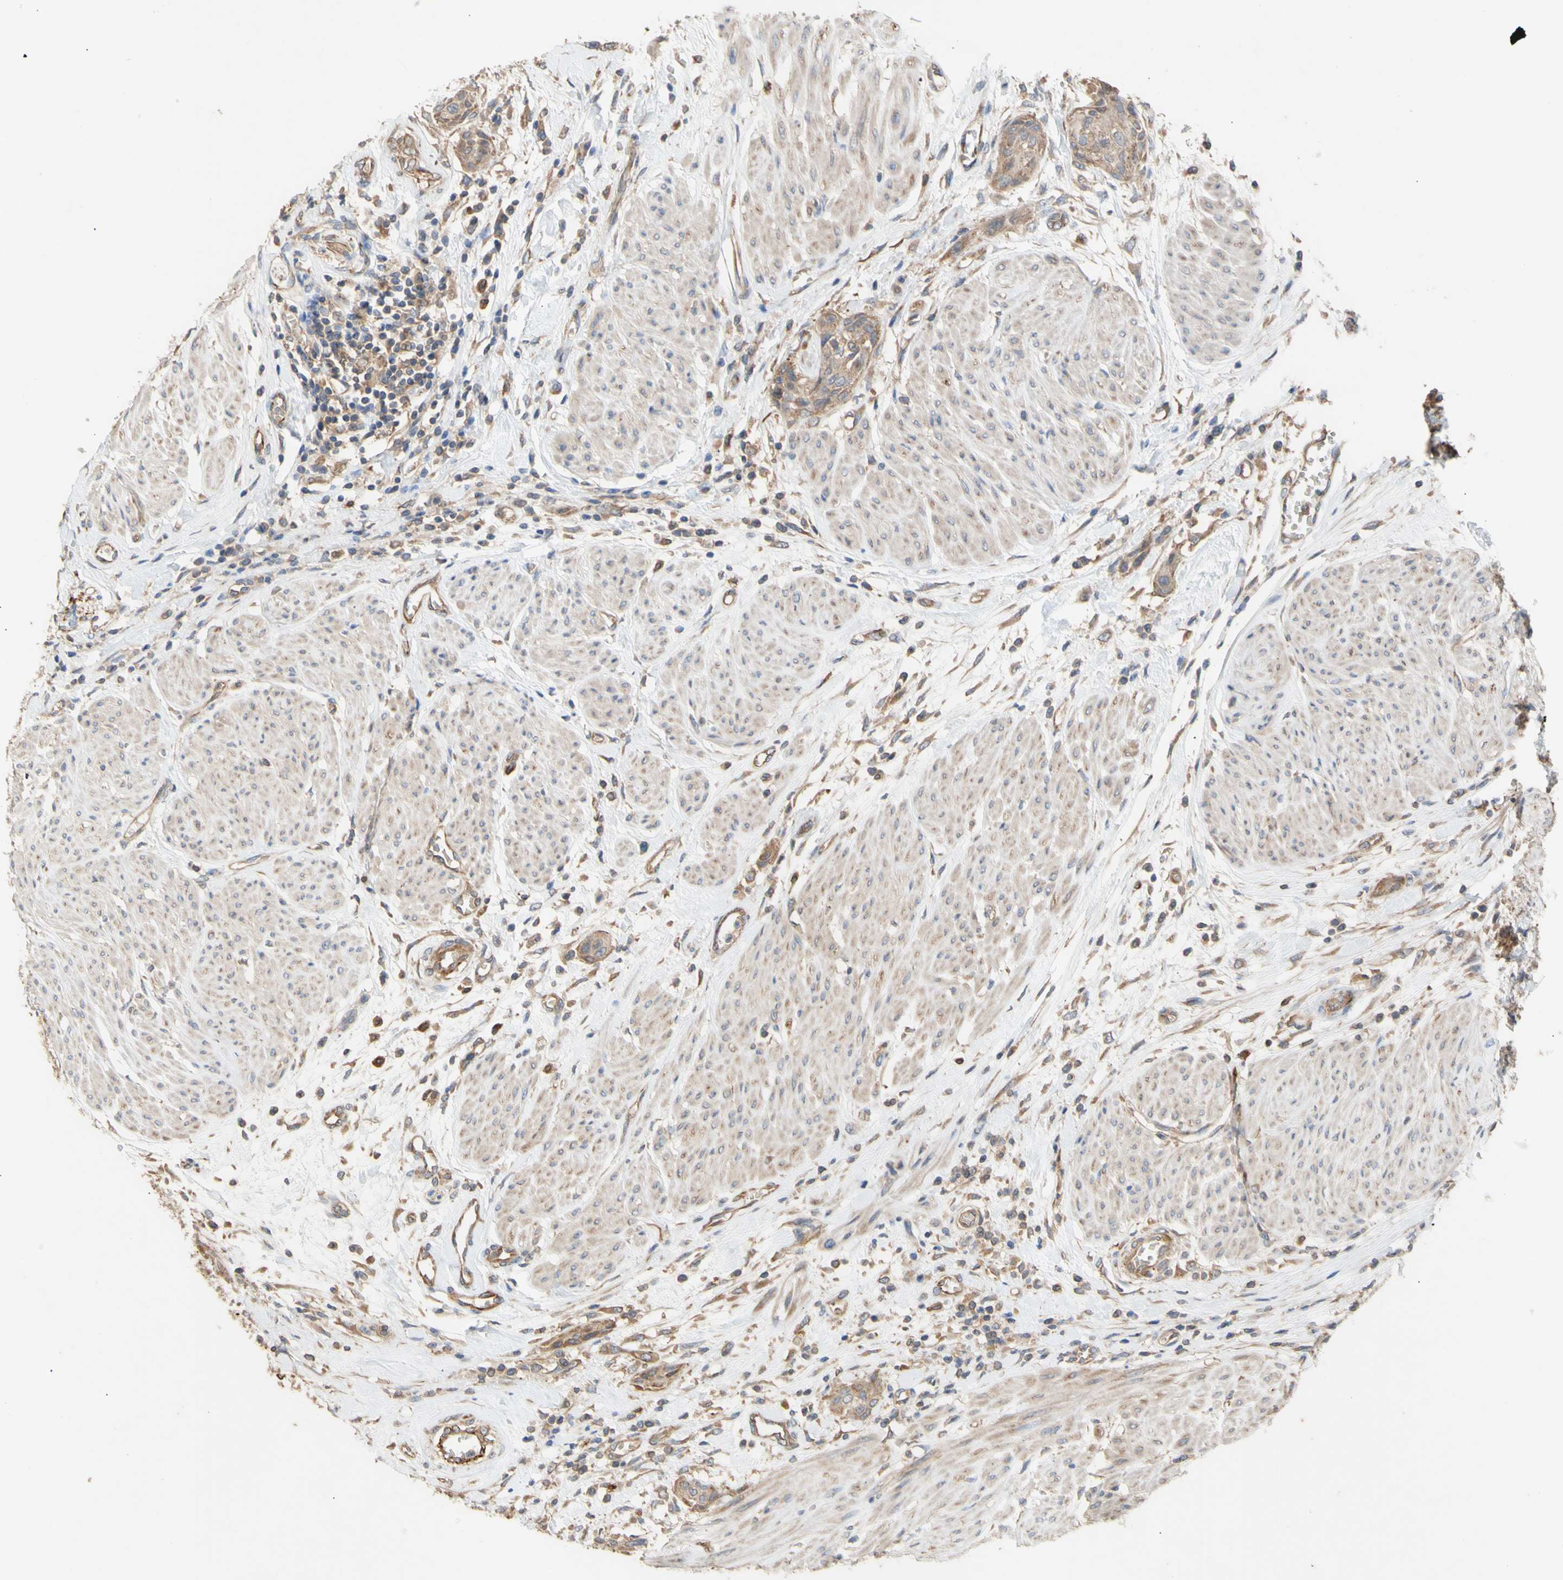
{"staining": {"intensity": "moderate", "quantity": "25%-75%", "location": "cytoplasmic/membranous"}, "tissue": "urothelial cancer", "cell_type": "Tumor cells", "image_type": "cancer", "snomed": [{"axis": "morphology", "description": "Urothelial carcinoma, High grade"}, {"axis": "topography", "description": "Urinary bladder"}], "caption": "IHC staining of high-grade urothelial carcinoma, which reveals medium levels of moderate cytoplasmic/membranous staining in approximately 25%-75% of tumor cells indicating moderate cytoplasmic/membranous protein staining. The staining was performed using DAB (brown) for protein detection and nuclei were counterstained in hematoxylin (blue).", "gene": "EIF2S3", "patient": {"sex": "male", "age": 35}}